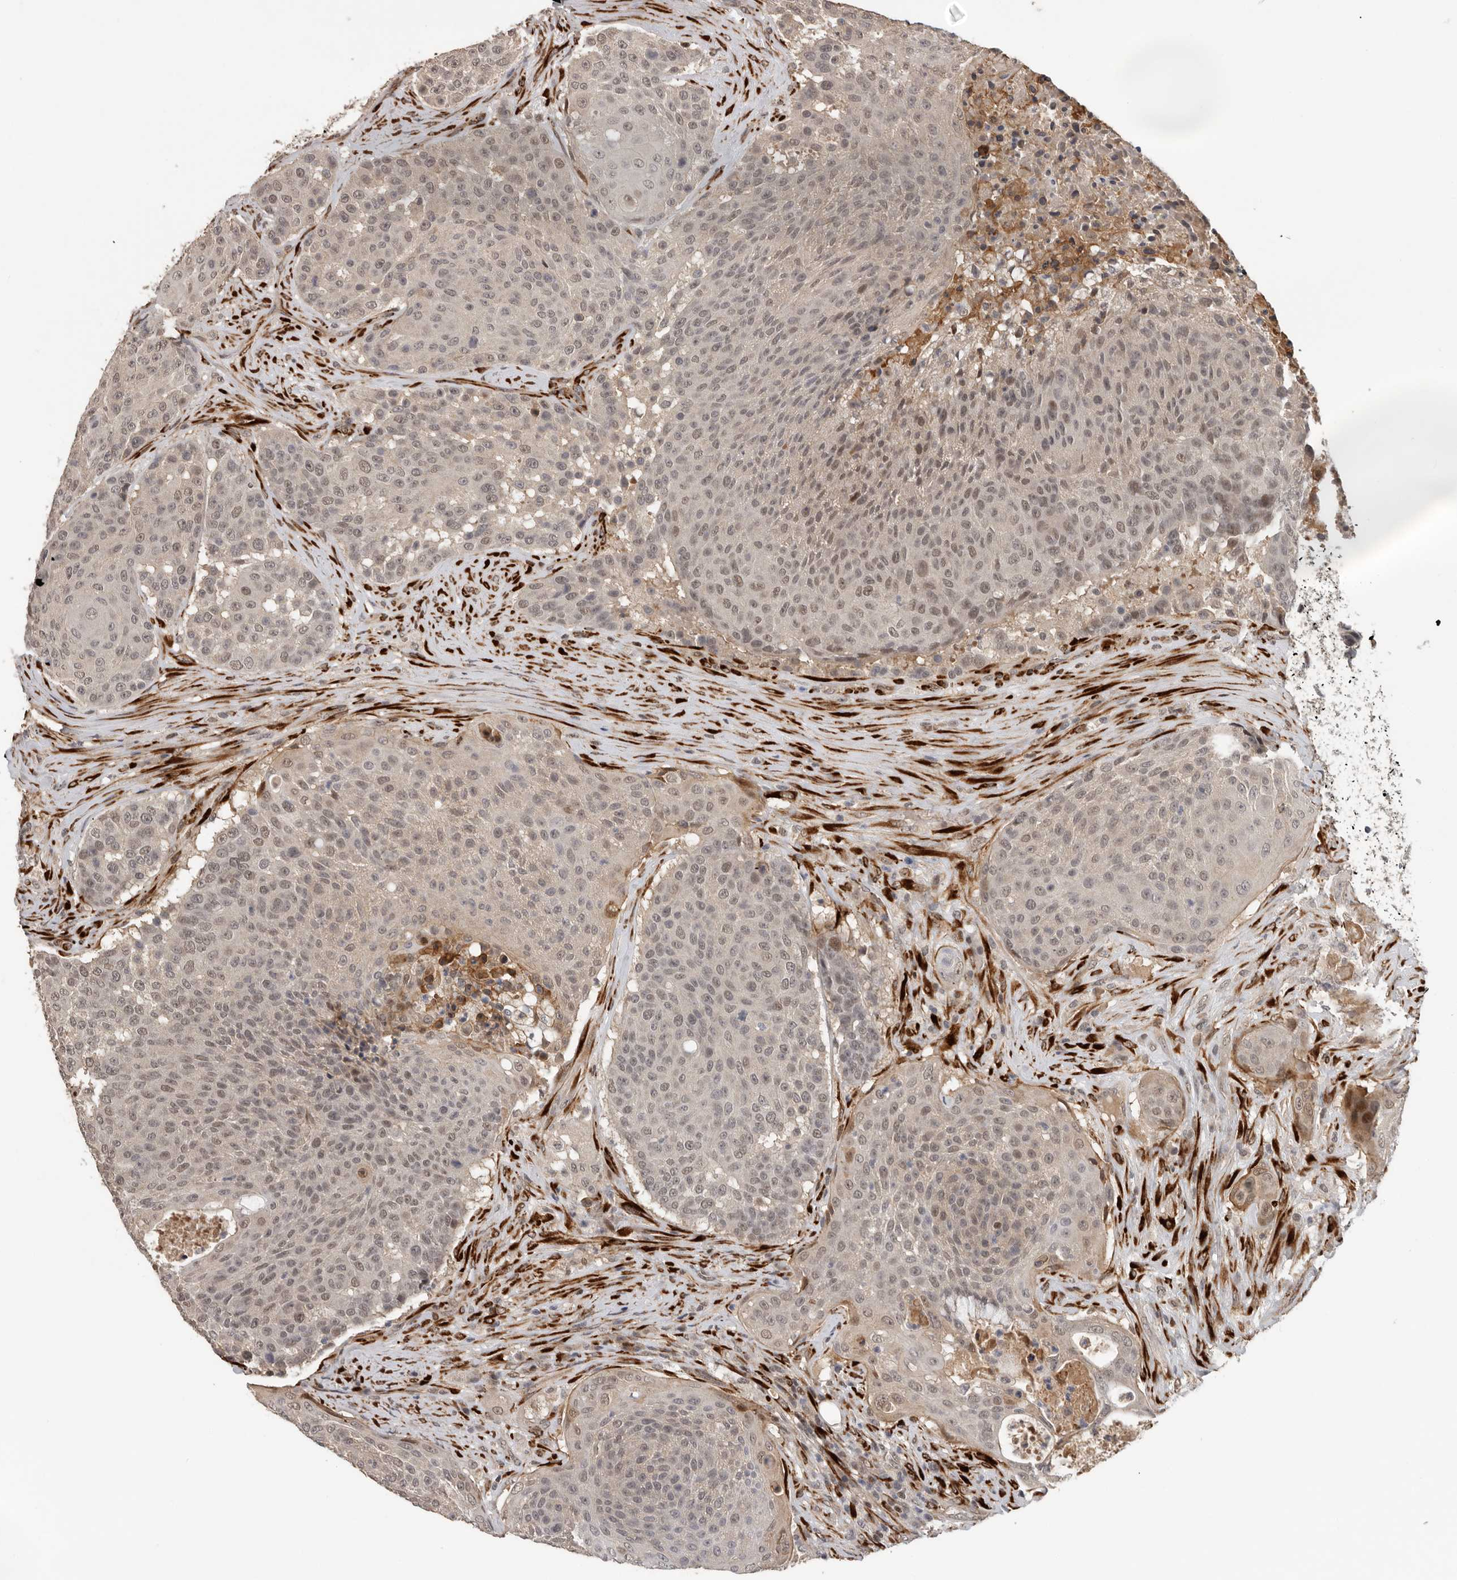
{"staining": {"intensity": "weak", "quantity": ">75%", "location": "nuclear"}, "tissue": "urothelial cancer", "cell_type": "Tumor cells", "image_type": "cancer", "snomed": [{"axis": "morphology", "description": "Urothelial carcinoma, High grade"}, {"axis": "topography", "description": "Urinary bladder"}], "caption": "An image of high-grade urothelial carcinoma stained for a protein displays weak nuclear brown staining in tumor cells.", "gene": "HENMT1", "patient": {"sex": "female", "age": 63}}